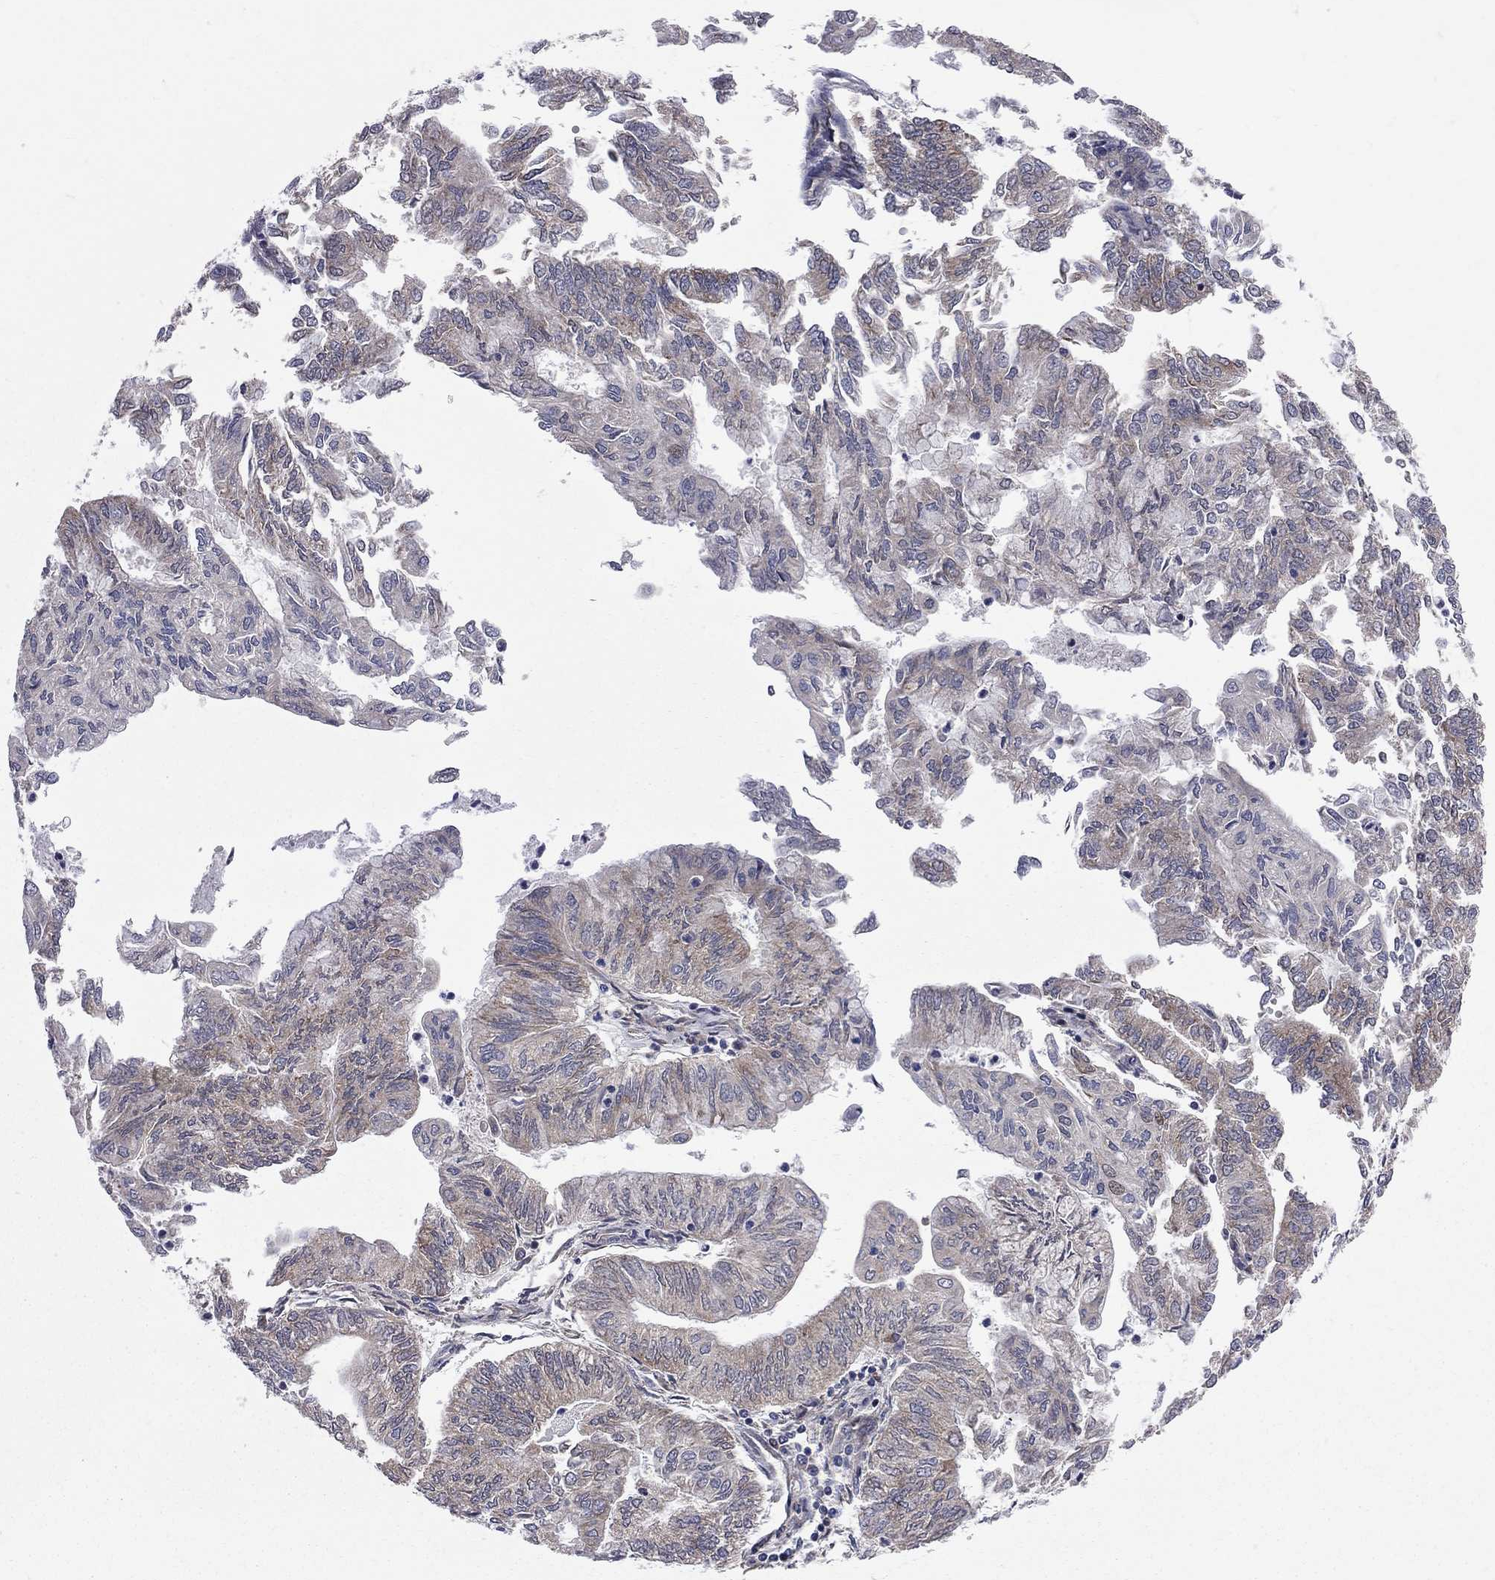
{"staining": {"intensity": "weak", "quantity": "25%-75%", "location": "cytoplasmic/membranous"}, "tissue": "endometrial cancer", "cell_type": "Tumor cells", "image_type": "cancer", "snomed": [{"axis": "morphology", "description": "Adenocarcinoma, NOS"}, {"axis": "topography", "description": "Endometrium"}], "caption": "DAB immunohistochemical staining of endometrial cancer displays weak cytoplasmic/membranous protein expression in approximately 25%-75% of tumor cells. Nuclei are stained in blue.", "gene": "CNOT11", "patient": {"sex": "female", "age": 59}}